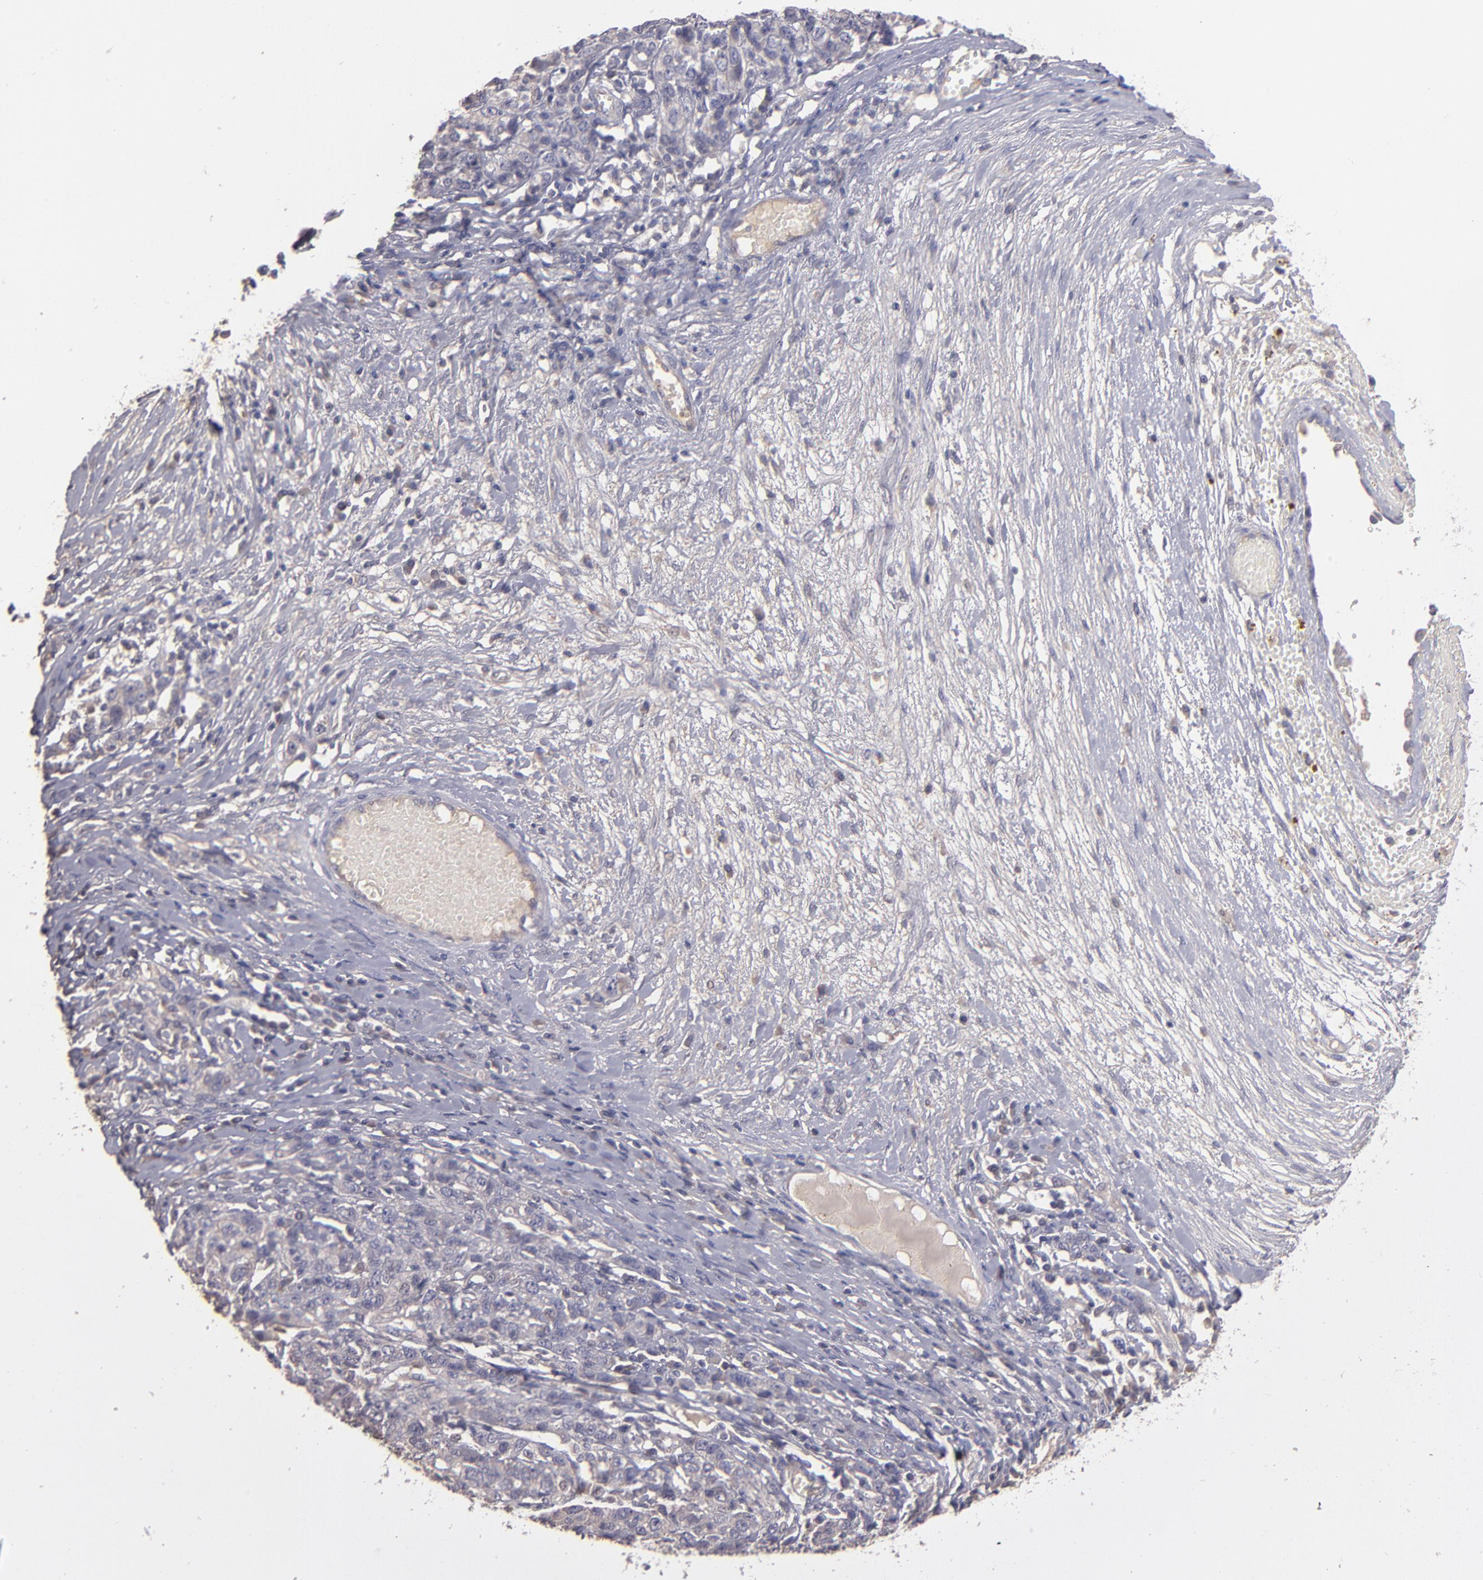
{"staining": {"intensity": "negative", "quantity": "none", "location": "none"}, "tissue": "ovarian cancer", "cell_type": "Tumor cells", "image_type": "cancer", "snomed": [{"axis": "morphology", "description": "Cystadenocarcinoma, serous, NOS"}, {"axis": "topography", "description": "Ovary"}], "caption": "Ovarian serous cystadenocarcinoma was stained to show a protein in brown. There is no significant expression in tumor cells.", "gene": "GNAZ", "patient": {"sex": "female", "age": 71}}